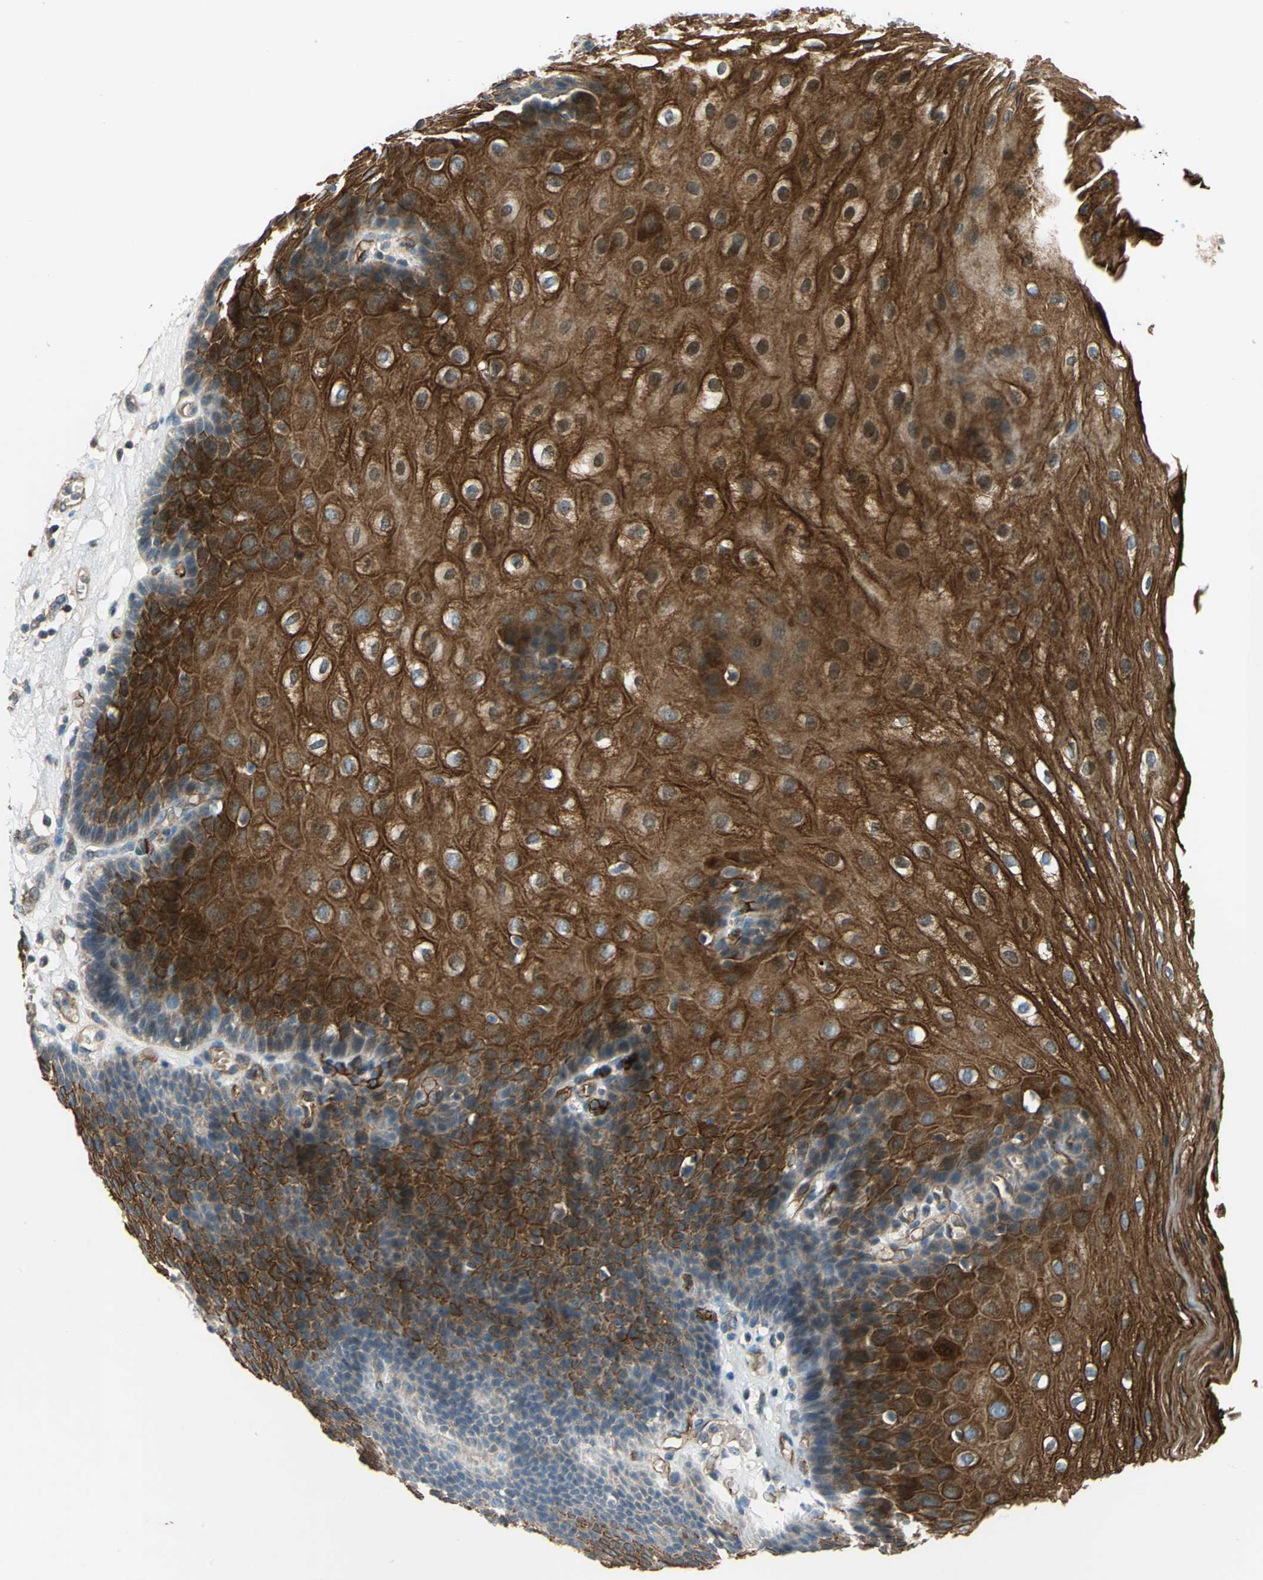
{"staining": {"intensity": "strong", "quantity": ">75%", "location": "cytoplasmic/membranous"}, "tissue": "esophagus", "cell_type": "Squamous epithelial cells", "image_type": "normal", "snomed": [{"axis": "morphology", "description": "Normal tissue, NOS"}, {"axis": "topography", "description": "Esophagus"}], "caption": "Immunohistochemical staining of benign human esophagus exhibits >75% levels of strong cytoplasmic/membranous protein positivity in approximately >75% of squamous epithelial cells.", "gene": "EMCN", "patient": {"sex": "male", "age": 48}}